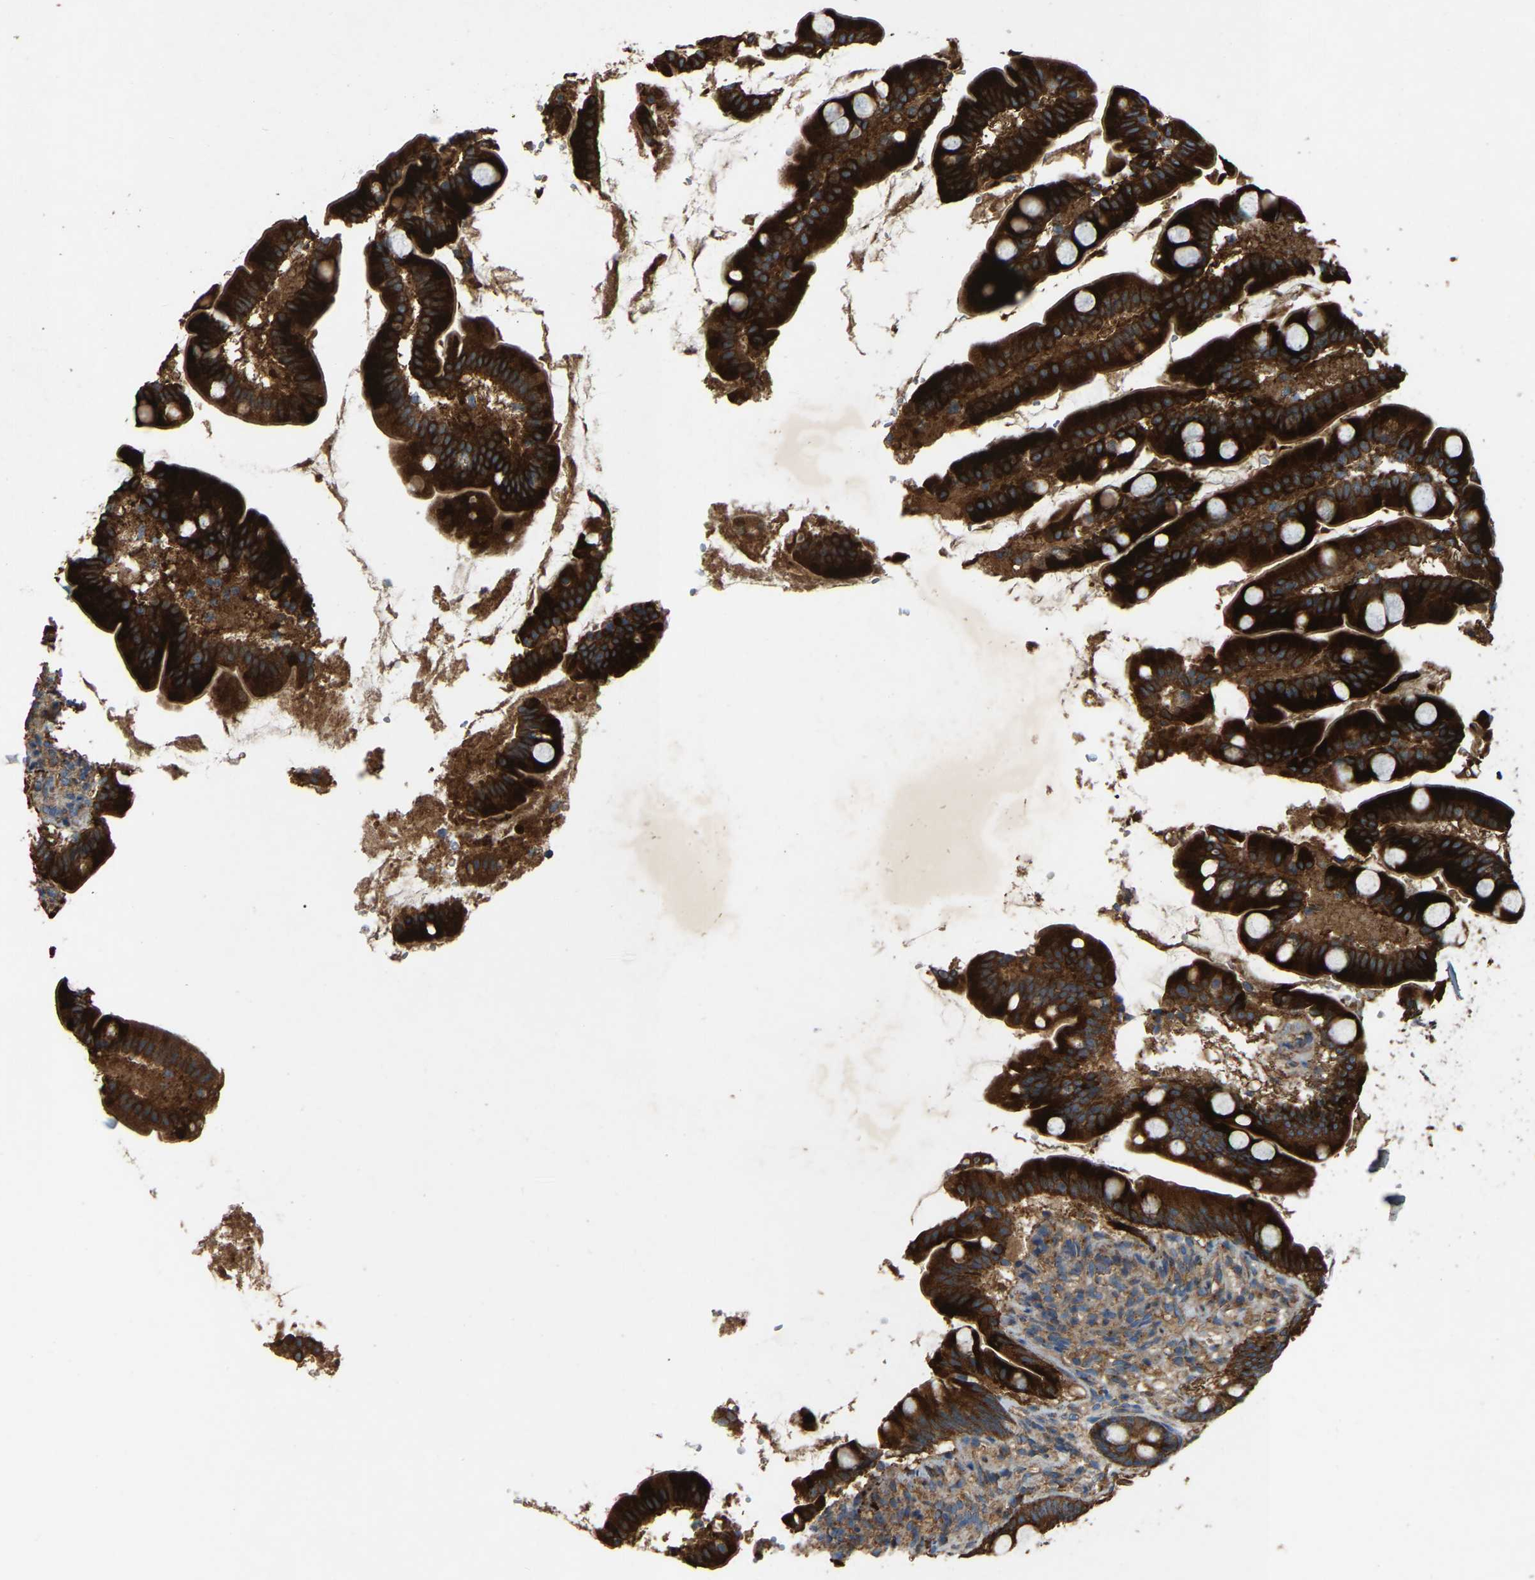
{"staining": {"intensity": "strong", "quantity": ">75%", "location": "cytoplasmic/membranous"}, "tissue": "small intestine", "cell_type": "Glandular cells", "image_type": "normal", "snomed": [{"axis": "morphology", "description": "Normal tissue, NOS"}, {"axis": "topography", "description": "Small intestine"}], "caption": "Protein analysis of unremarkable small intestine demonstrates strong cytoplasmic/membranous staining in about >75% of glandular cells.", "gene": "SAMD9L", "patient": {"sex": "female", "age": 56}}